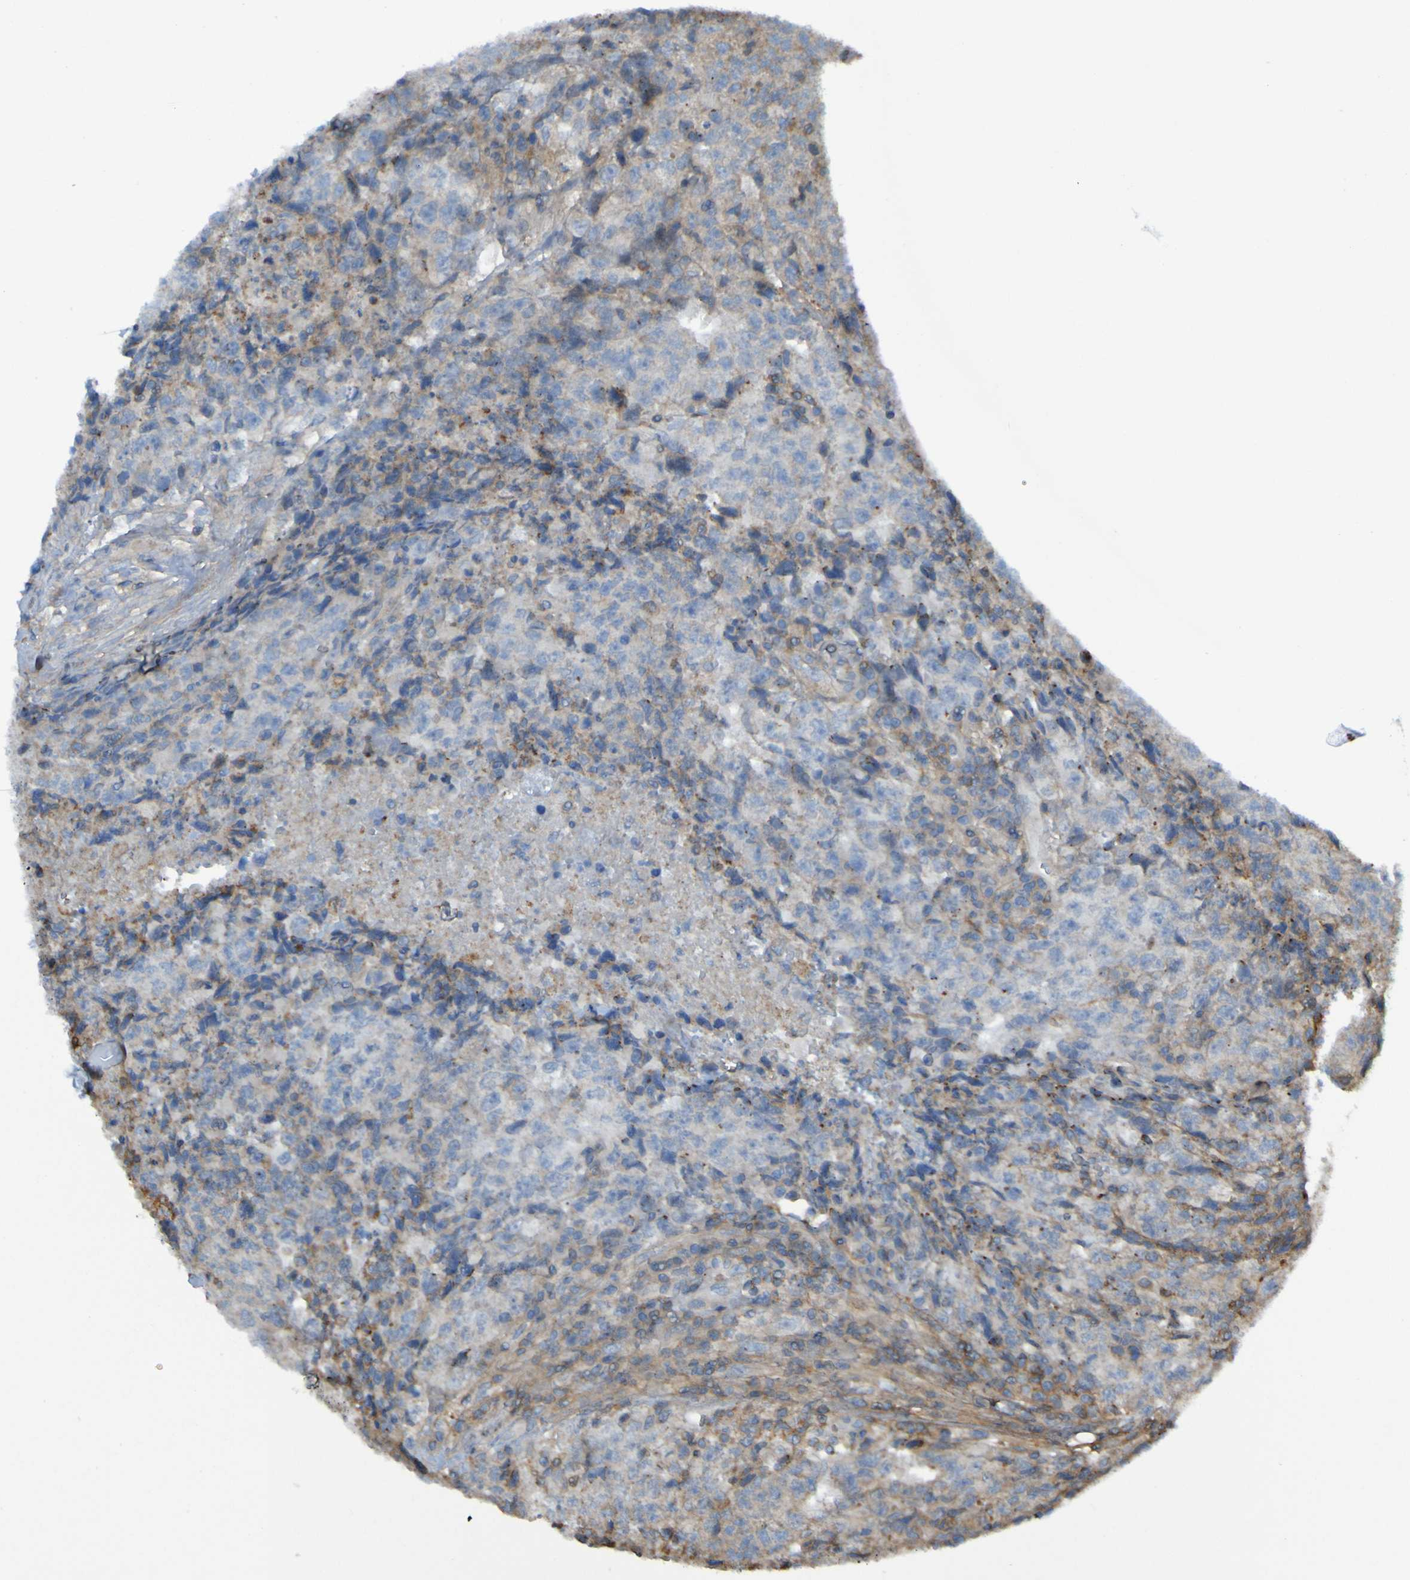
{"staining": {"intensity": "negative", "quantity": "none", "location": "none"}, "tissue": "testis cancer", "cell_type": "Tumor cells", "image_type": "cancer", "snomed": [{"axis": "morphology", "description": "Necrosis, NOS"}, {"axis": "morphology", "description": "Carcinoma, Embryonal, NOS"}, {"axis": "topography", "description": "Testis"}], "caption": "Testis cancer stained for a protein using immunohistochemistry (IHC) shows no positivity tumor cells.", "gene": "PDGFB", "patient": {"sex": "male", "age": 19}}